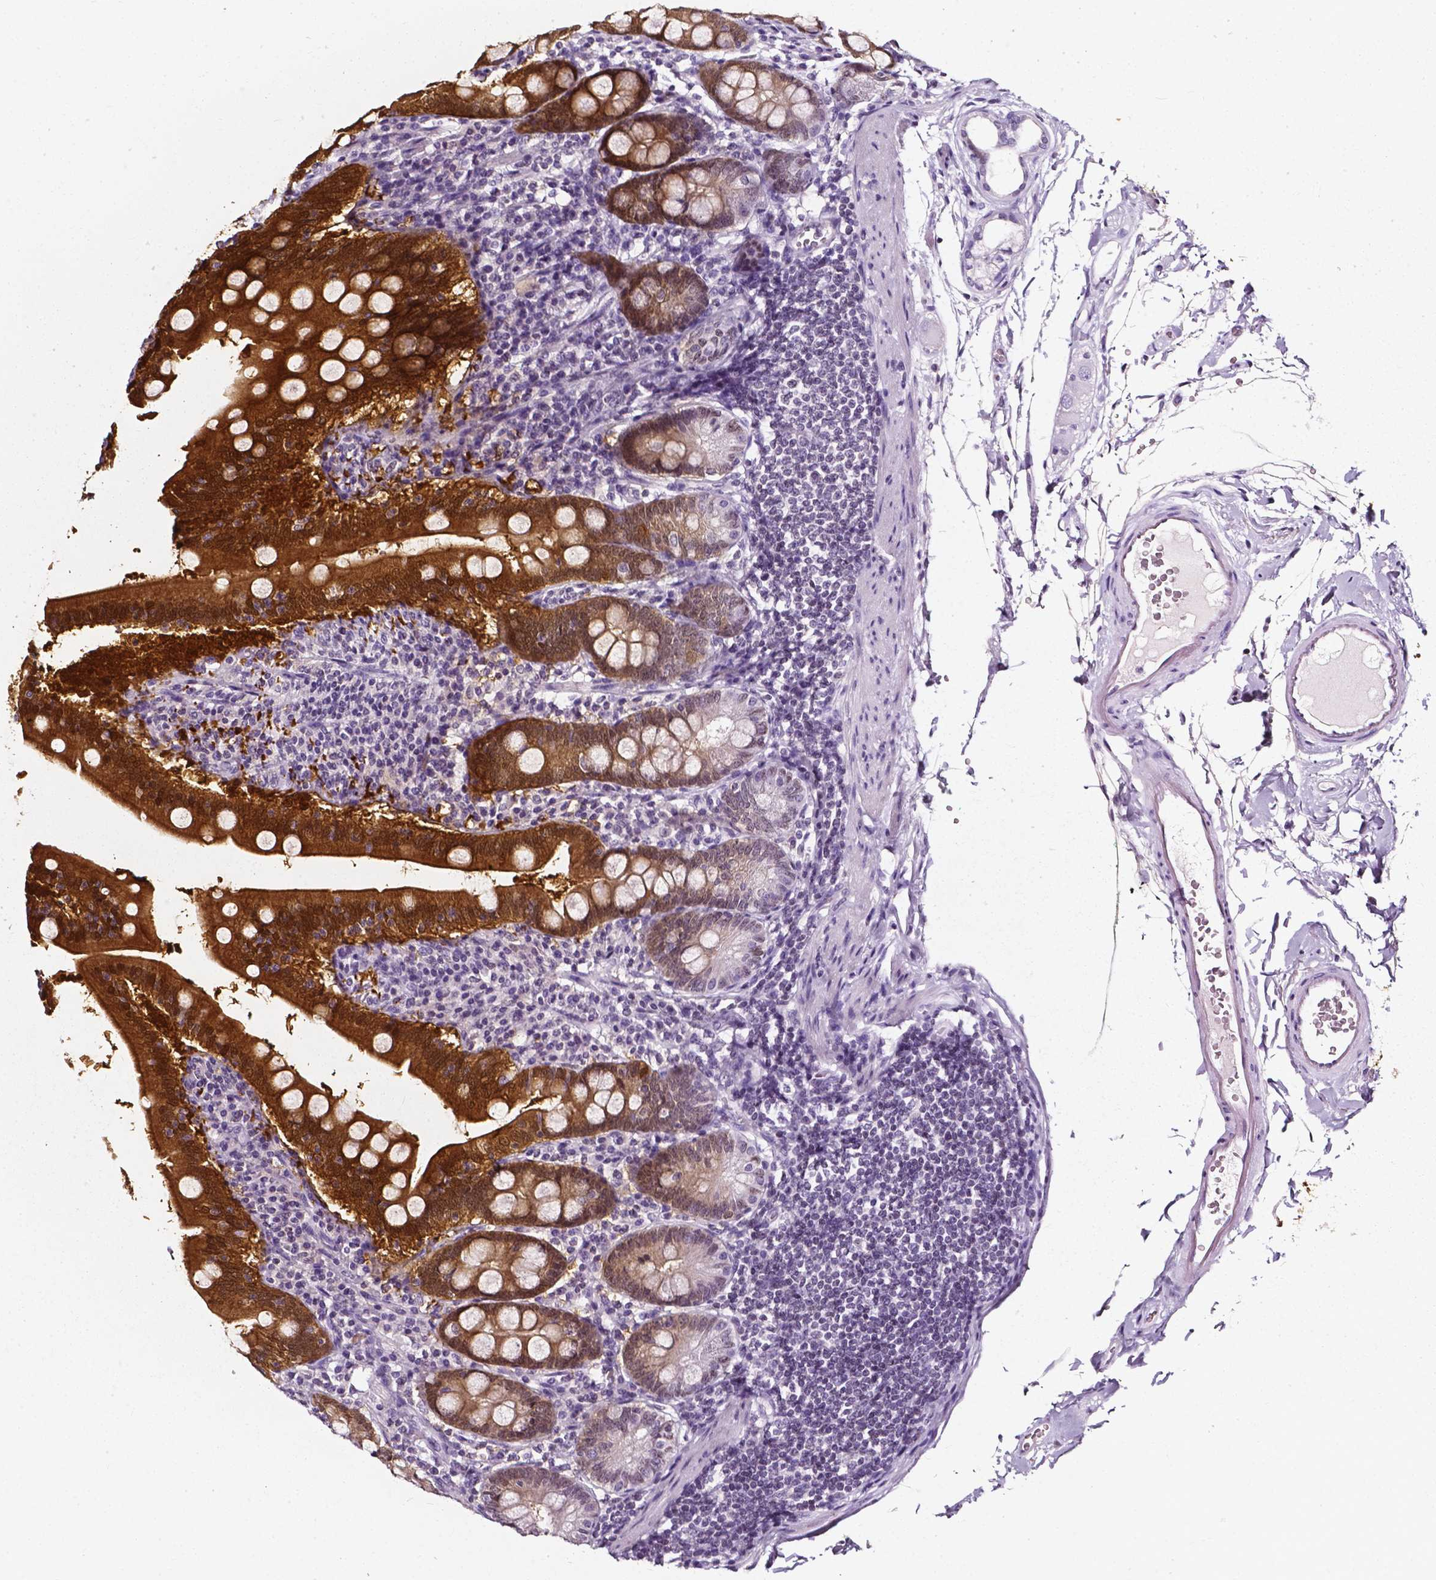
{"staining": {"intensity": "strong", "quantity": ">75%", "location": "cytoplasmic/membranous,nuclear"}, "tissue": "duodenum", "cell_type": "Glandular cells", "image_type": "normal", "snomed": [{"axis": "morphology", "description": "Normal tissue, NOS"}, {"axis": "topography", "description": "Duodenum"}], "caption": "The immunohistochemical stain labels strong cytoplasmic/membranous,nuclear positivity in glandular cells of normal duodenum. Ihc stains the protein in brown and the nuclei are stained blue.", "gene": "AKR1B10", "patient": {"sex": "female", "age": 67}}